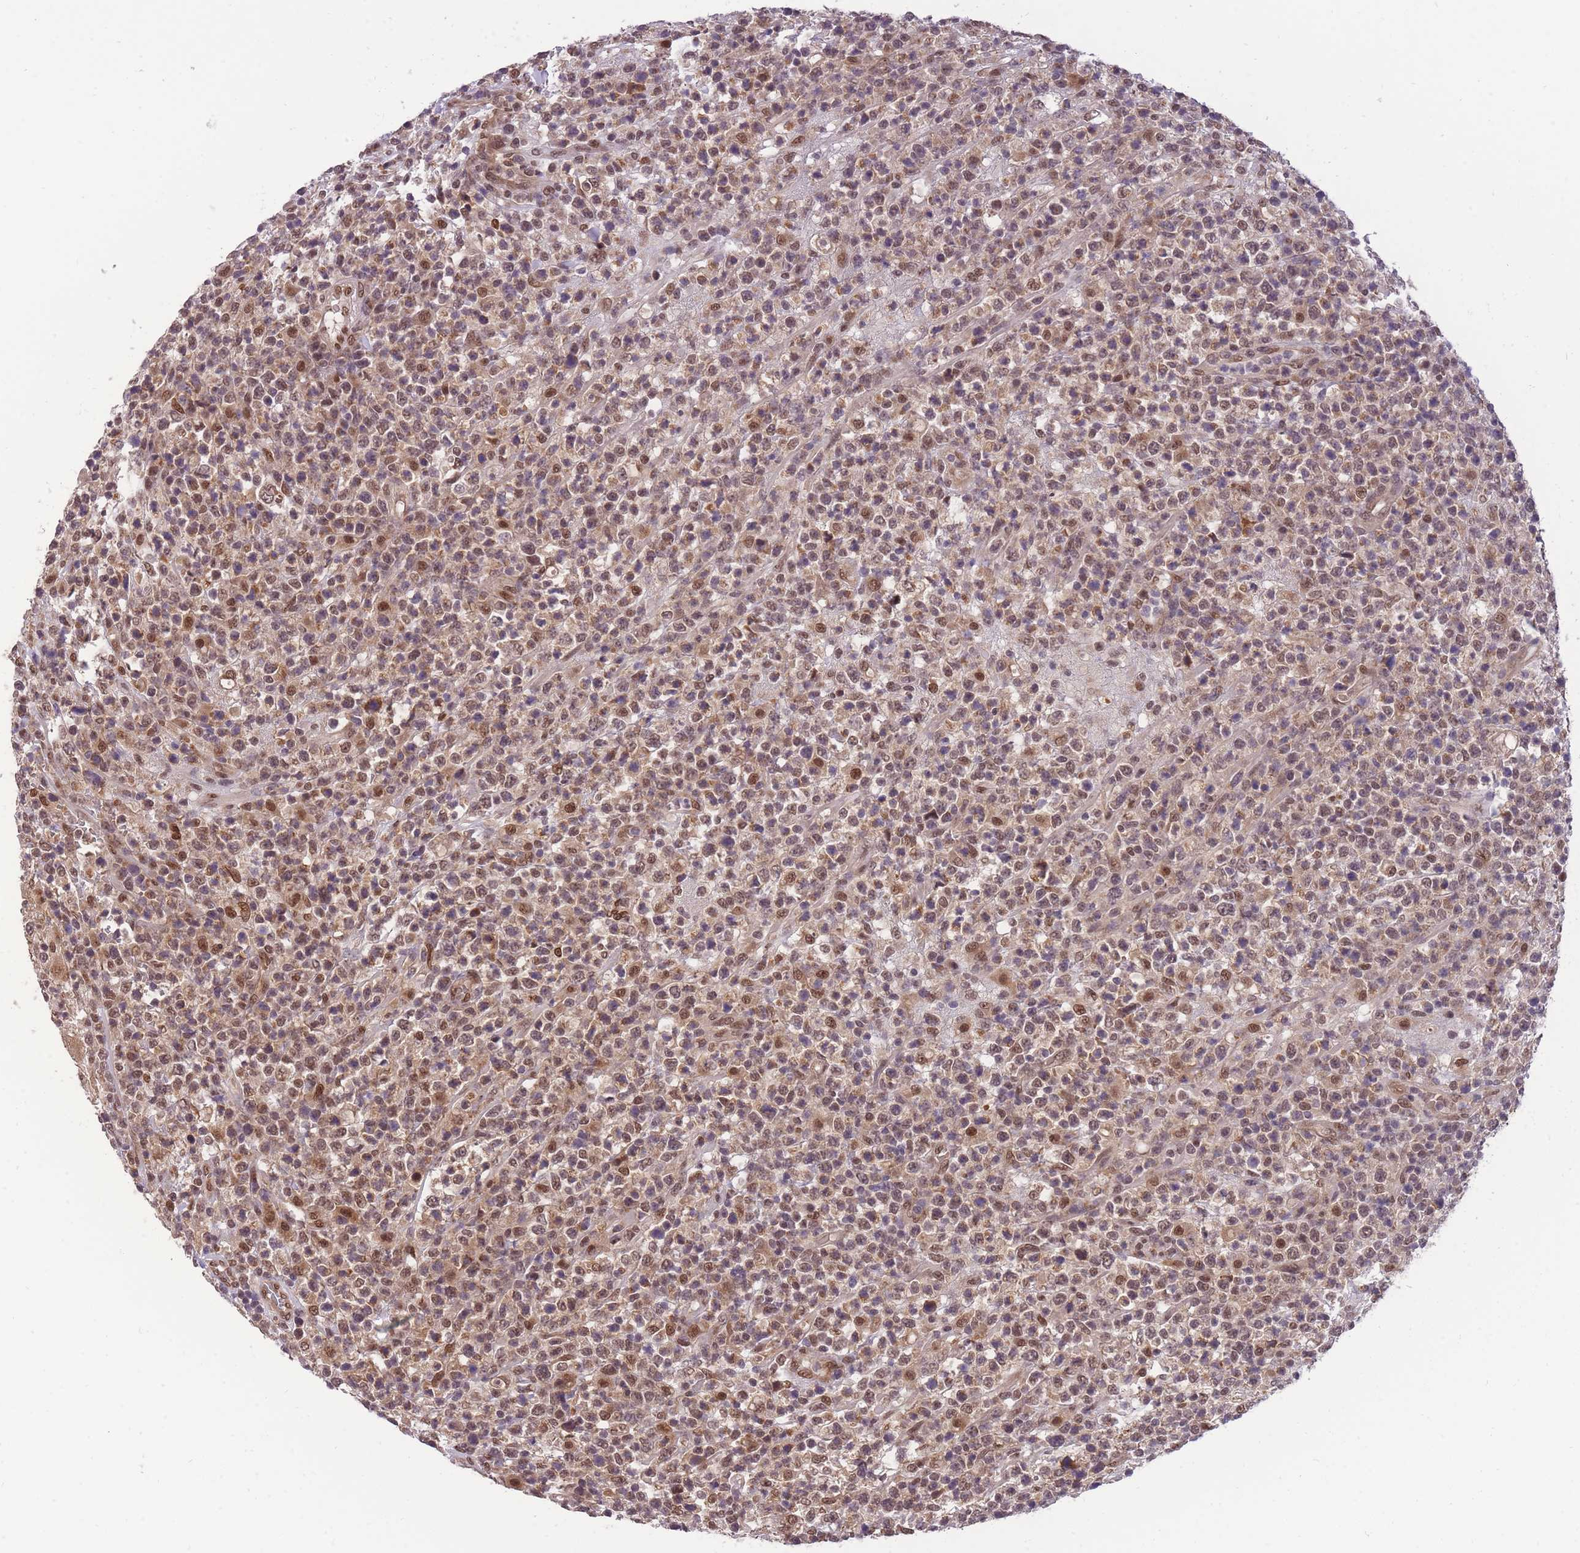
{"staining": {"intensity": "moderate", "quantity": ">75%", "location": "cytoplasmic/membranous,nuclear"}, "tissue": "lymphoma", "cell_type": "Tumor cells", "image_type": "cancer", "snomed": [{"axis": "morphology", "description": "Malignant lymphoma, non-Hodgkin's type, High grade"}, {"axis": "topography", "description": "Colon"}], "caption": "Lymphoma was stained to show a protein in brown. There is medium levels of moderate cytoplasmic/membranous and nuclear expression in approximately >75% of tumor cells.", "gene": "CDIP1", "patient": {"sex": "female", "age": 53}}